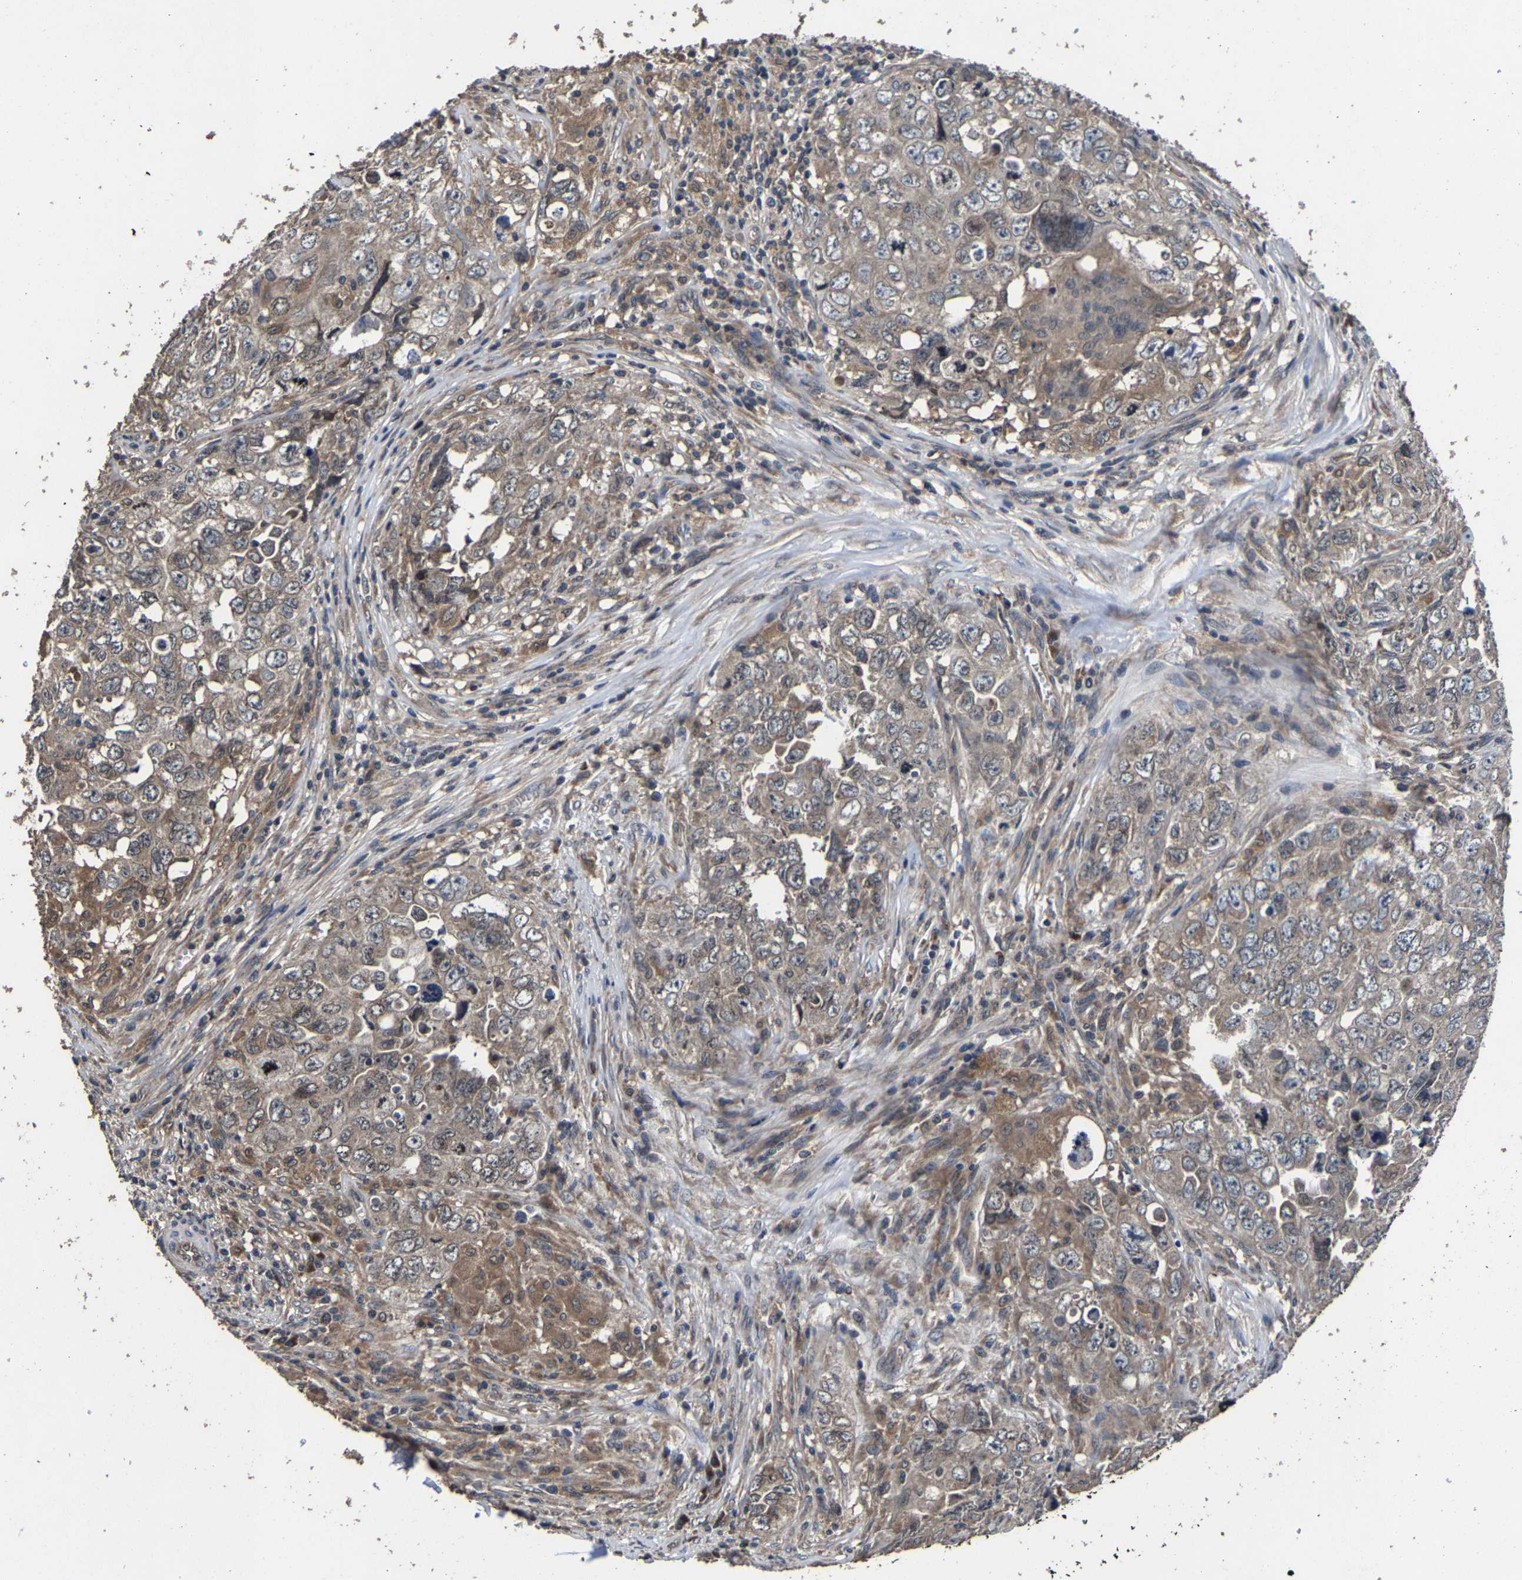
{"staining": {"intensity": "weak", "quantity": ">75%", "location": "cytoplasmic/membranous"}, "tissue": "testis cancer", "cell_type": "Tumor cells", "image_type": "cancer", "snomed": [{"axis": "morphology", "description": "Seminoma, NOS"}, {"axis": "morphology", "description": "Carcinoma, Embryonal, NOS"}, {"axis": "topography", "description": "Testis"}], "caption": "A low amount of weak cytoplasmic/membranous expression is appreciated in approximately >75% of tumor cells in testis embryonal carcinoma tissue.", "gene": "EBAG9", "patient": {"sex": "male", "age": 43}}